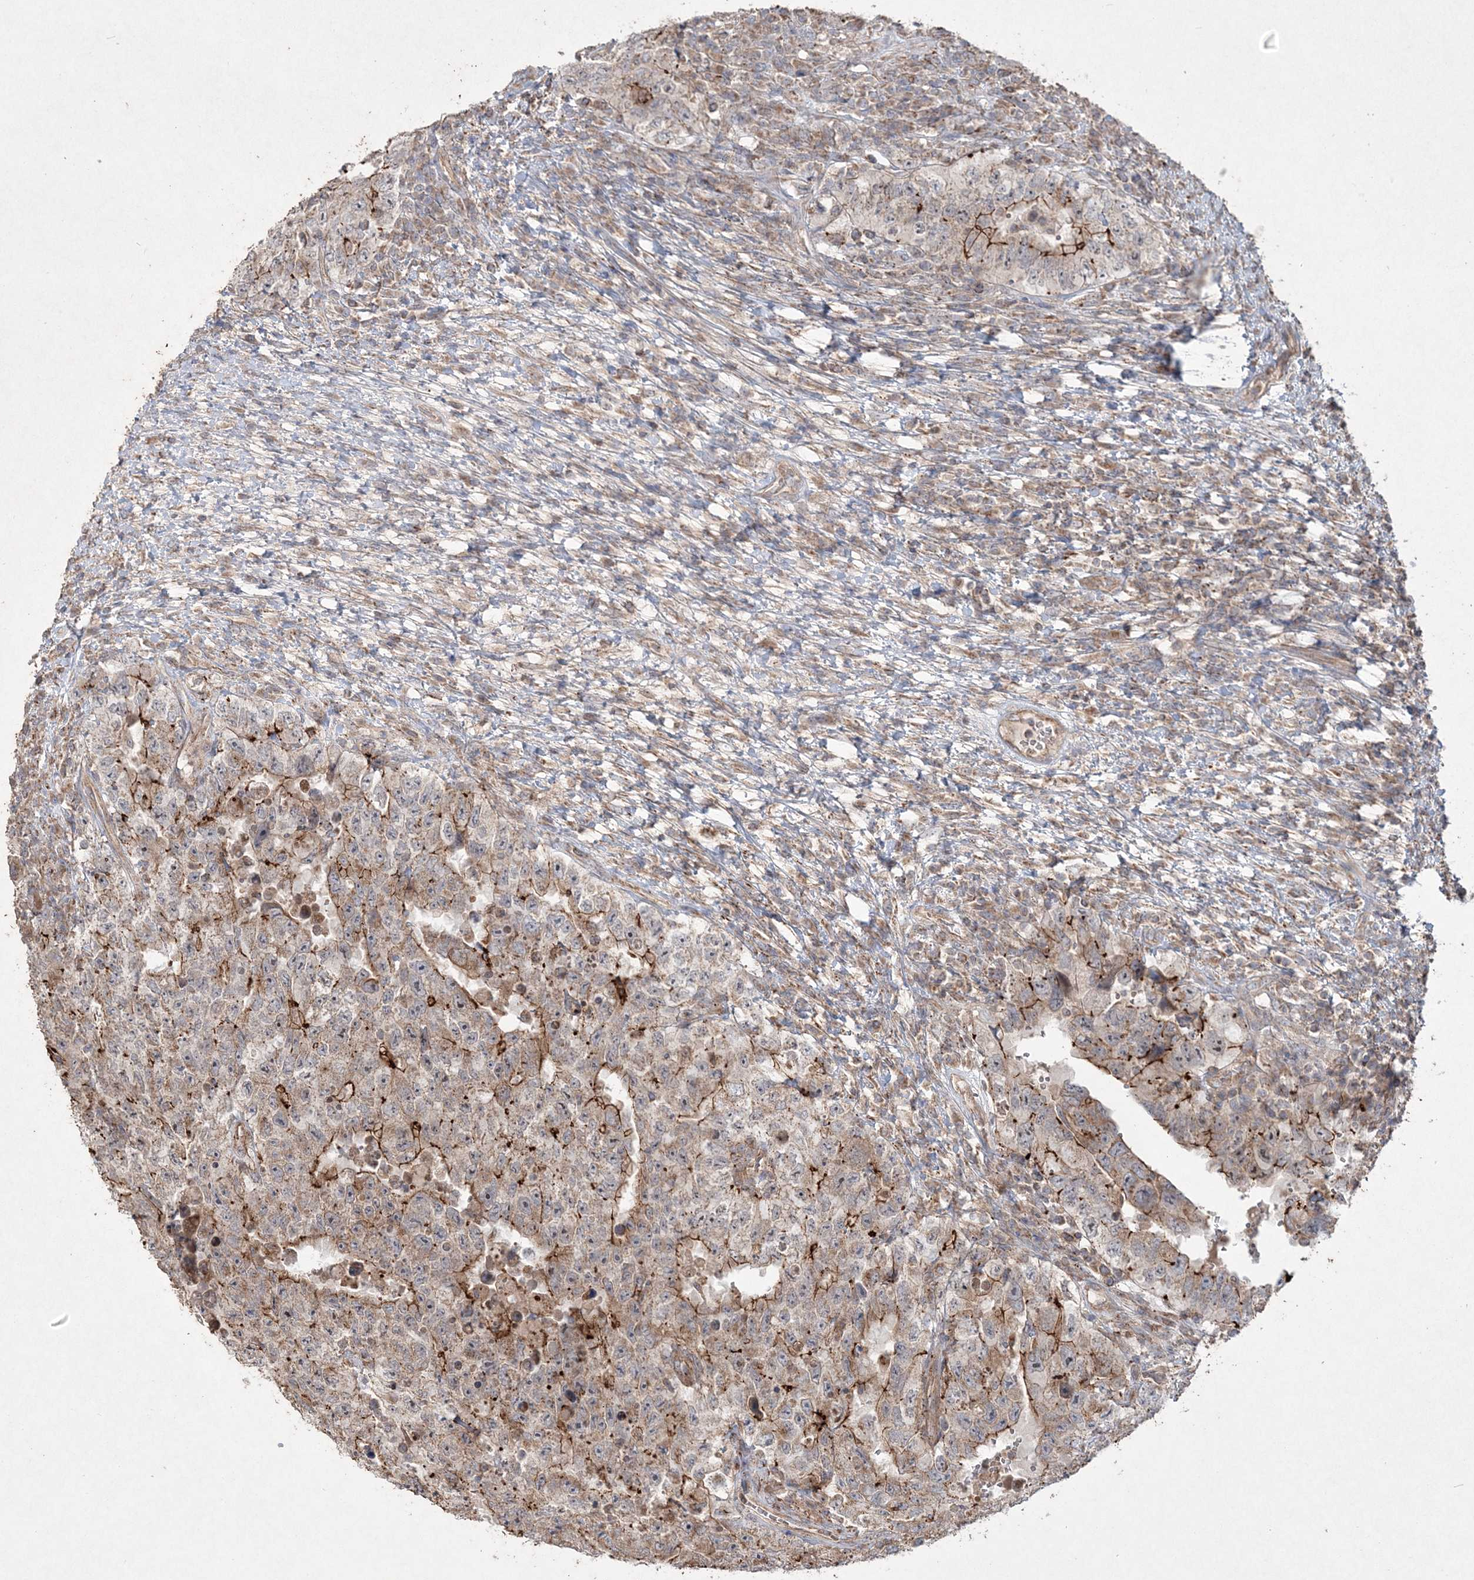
{"staining": {"intensity": "strong", "quantity": "25%-75%", "location": "cytoplasmic/membranous"}, "tissue": "testis cancer", "cell_type": "Tumor cells", "image_type": "cancer", "snomed": [{"axis": "morphology", "description": "Carcinoma, Embryonal, NOS"}, {"axis": "topography", "description": "Testis"}], "caption": "Testis cancer was stained to show a protein in brown. There is high levels of strong cytoplasmic/membranous positivity in approximately 25%-75% of tumor cells.", "gene": "TTC7A", "patient": {"sex": "male", "age": 26}}